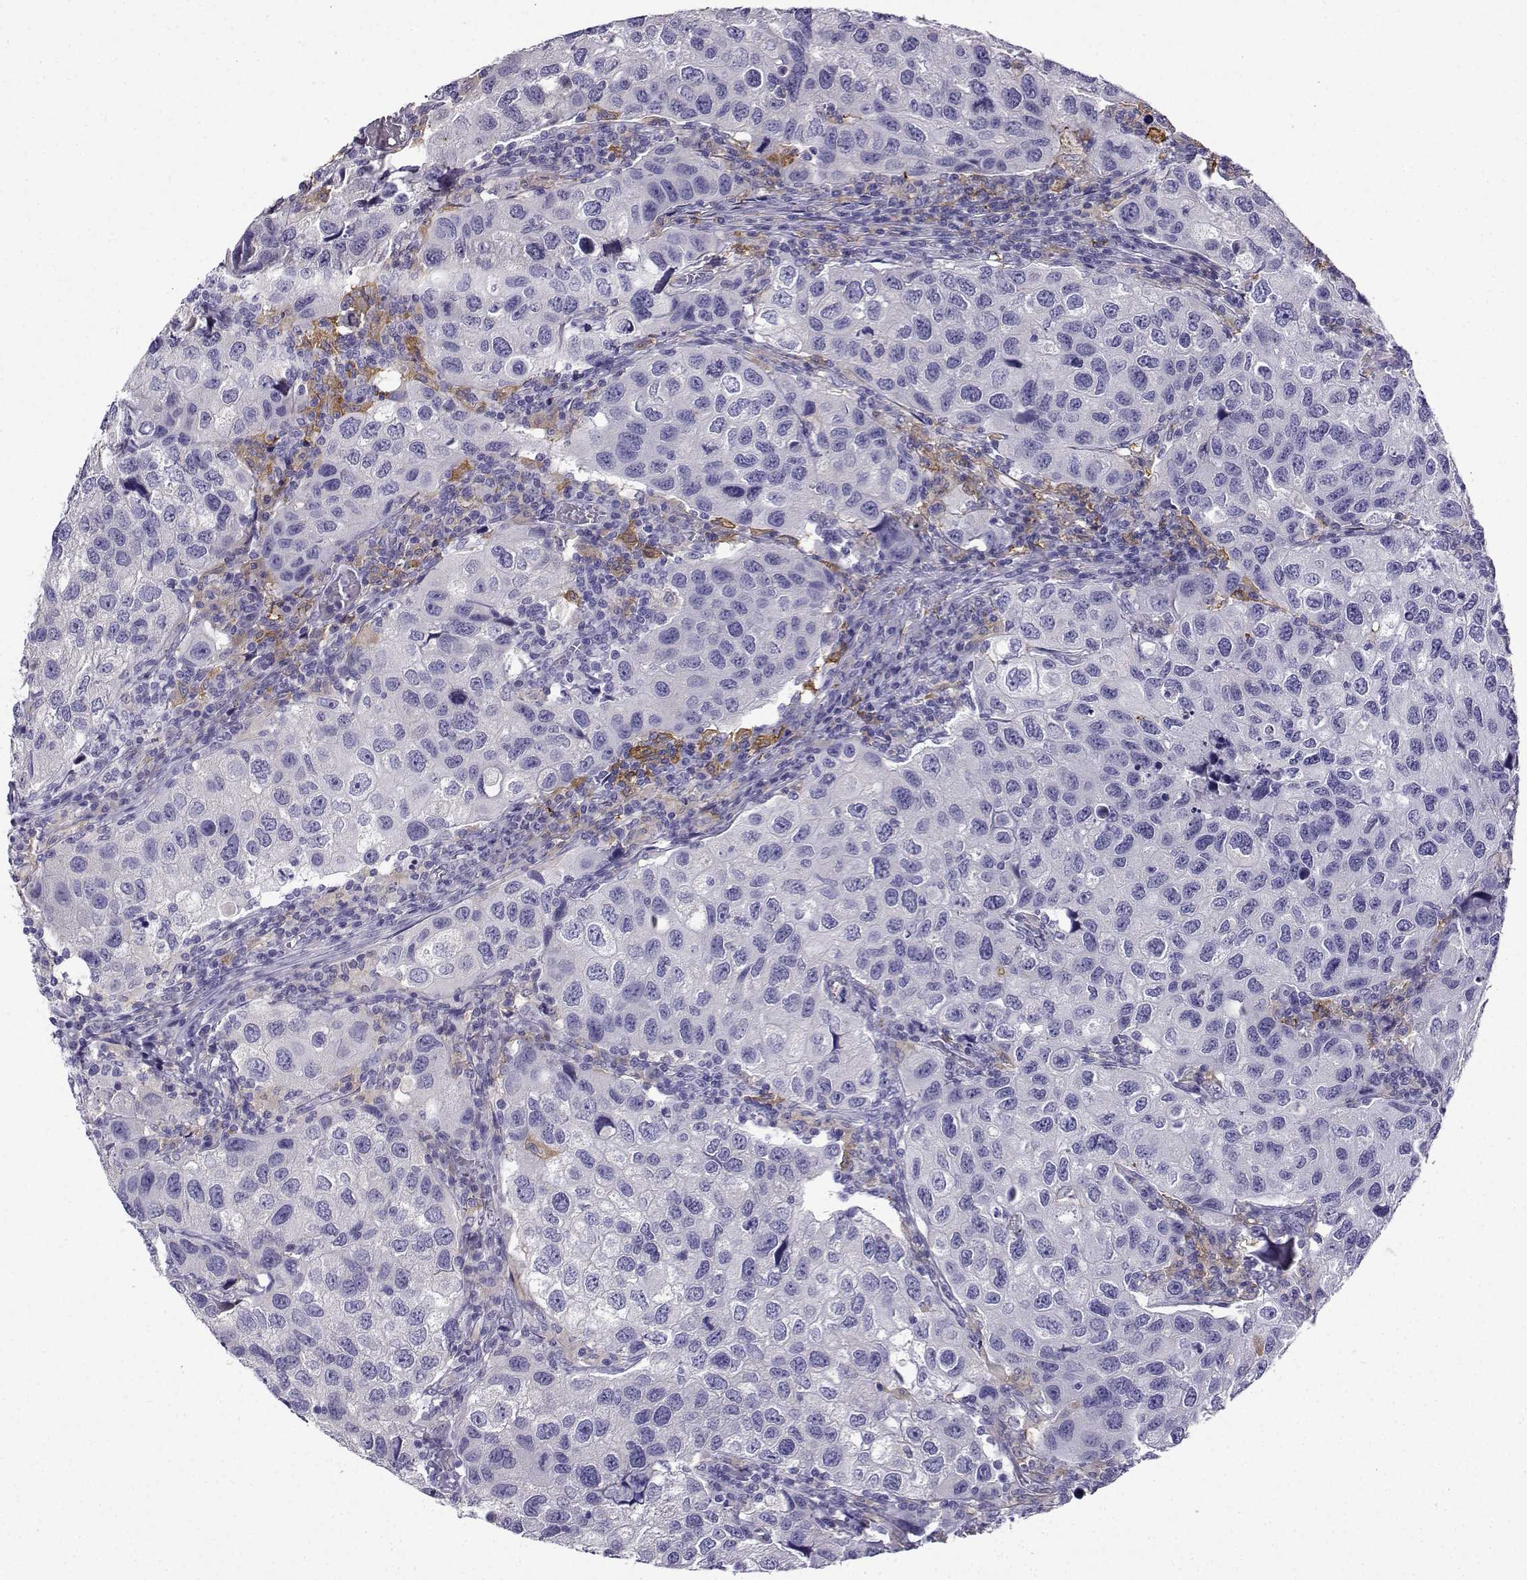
{"staining": {"intensity": "negative", "quantity": "none", "location": "none"}, "tissue": "urothelial cancer", "cell_type": "Tumor cells", "image_type": "cancer", "snomed": [{"axis": "morphology", "description": "Urothelial carcinoma, High grade"}, {"axis": "topography", "description": "Urinary bladder"}], "caption": "The photomicrograph shows no staining of tumor cells in high-grade urothelial carcinoma. Nuclei are stained in blue.", "gene": "LINGO1", "patient": {"sex": "male", "age": 79}}